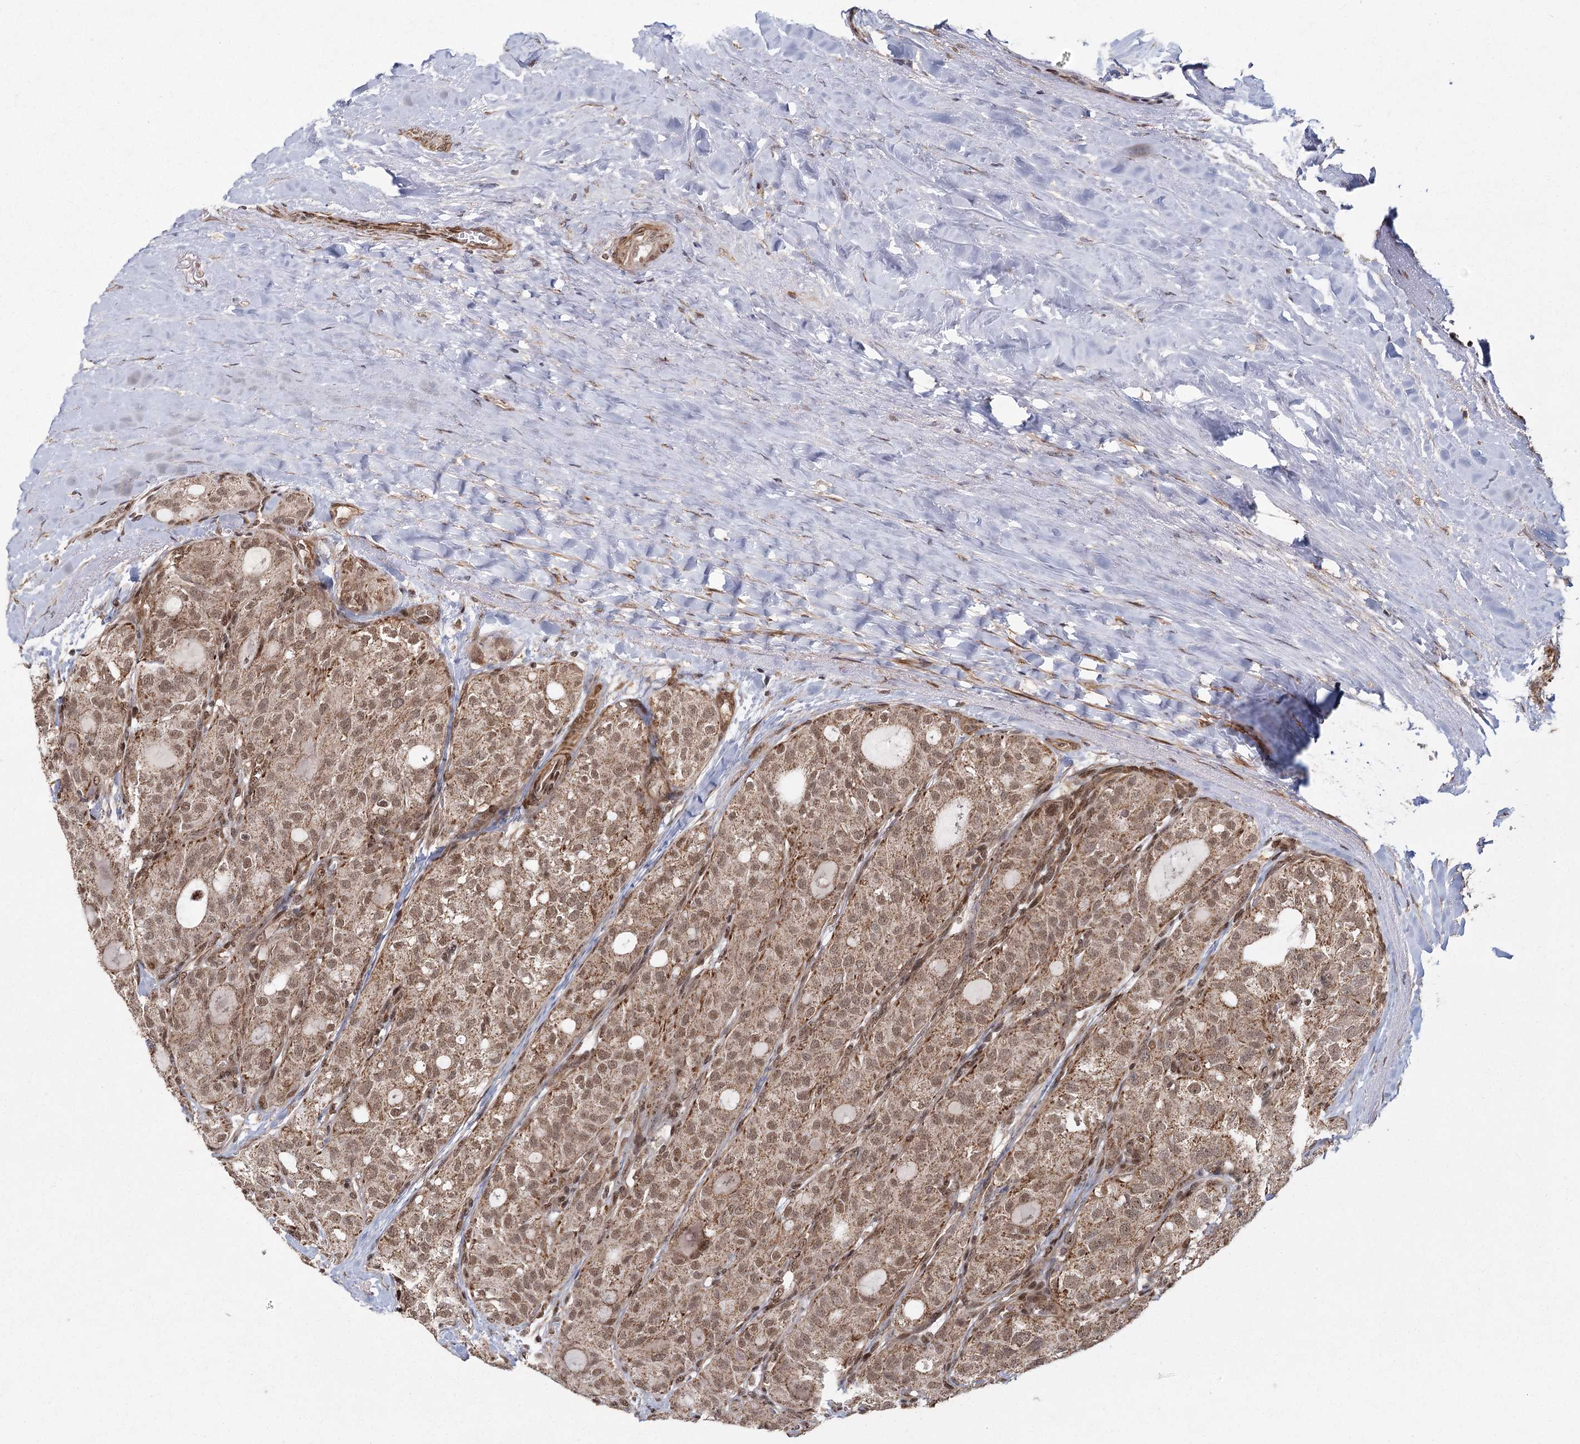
{"staining": {"intensity": "moderate", "quantity": ">75%", "location": "cytoplasmic/membranous,nuclear"}, "tissue": "thyroid cancer", "cell_type": "Tumor cells", "image_type": "cancer", "snomed": [{"axis": "morphology", "description": "Follicular adenoma carcinoma, NOS"}, {"axis": "topography", "description": "Thyroid gland"}], "caption": "Protein expression analysis of follicular adenoma carcinoma (thyroid) reveals moderate cytoplasmic/membranous and nuclear positivity in about >75% of tumor cells.", "gene": "ZCCHC24", "patient": {"sex": "male", "age": 75}}